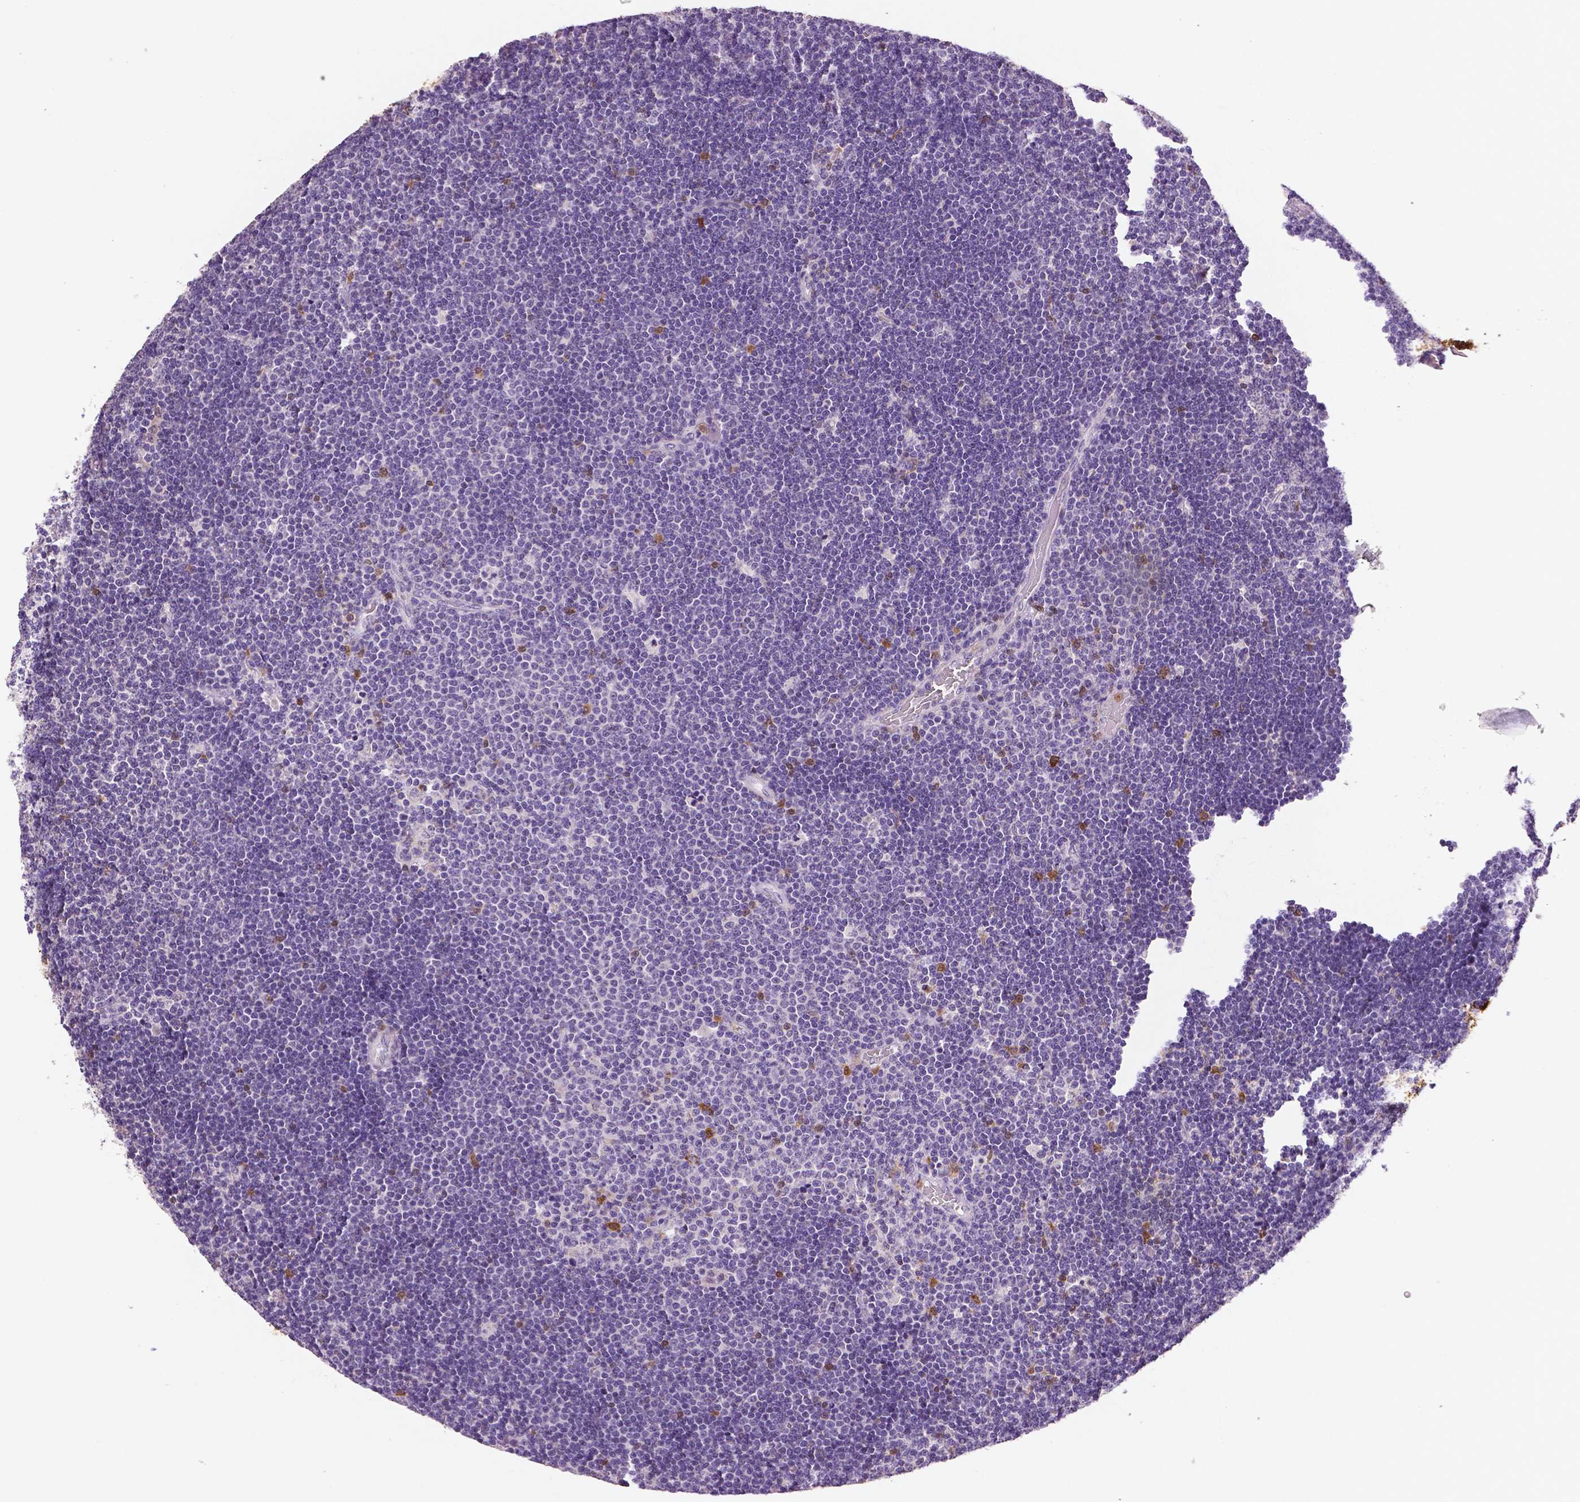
{"staining": {"intensity": "negative", "quantity": "none", "location": "none"}, "tissue": "lymphoma", "cell_type": "Tumor cells", "image_type": "cancer", "snomed": [{"axis": "morphology", "description": "Malignant lymphoma, non-Hodgkin's type, Low grade"}, {"axis": "topography", "description": "Brain"}], "caption": "The IHC micrograph has no significant positivity in tumor cells of low-grade malignant lymphoma, non-Hodgkin's type tissue.", "gene": "PHGDH", "patient": {"sex": "female", "age": 66}}